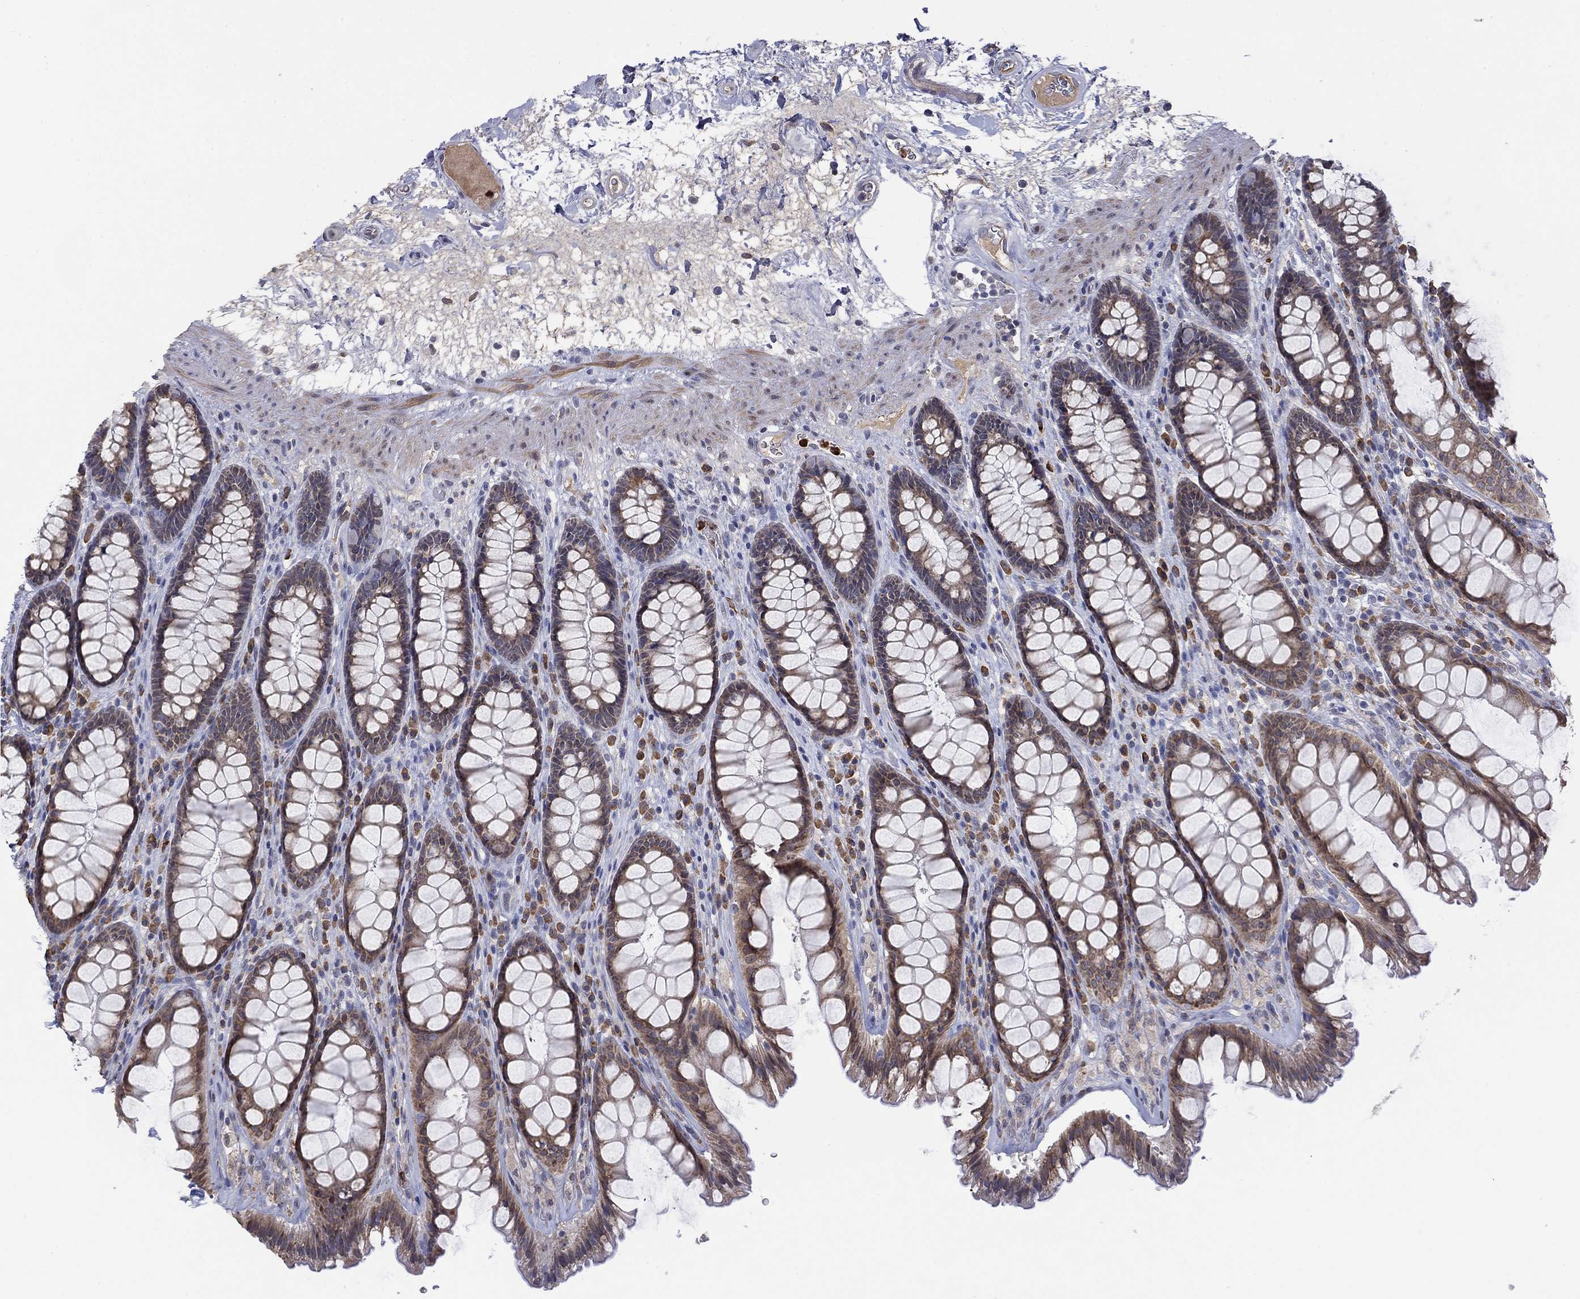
{"staining": {"intensity": "moderate", "quantity": "25%-75%", "location": "cytoplasmic/membranous"}, "tissue": "rectum", "cell_type": "Glandular cells", "image_type": "normal", "snomed": [{"axis": "morphology", "description": "Normal tissue, NOS"}, {"axis": "topography", "description": "Rectum"}], "caption": "IHC (DAB (3,3'-diaminobenzidine)) staining of unremarkable human rectum shows moderate cytoplasmic/membranous protein expression in approximately 25%-75% of glandular cells.", "gene": "MTRFR", "patient": {"sex": "male", "age": 72}}